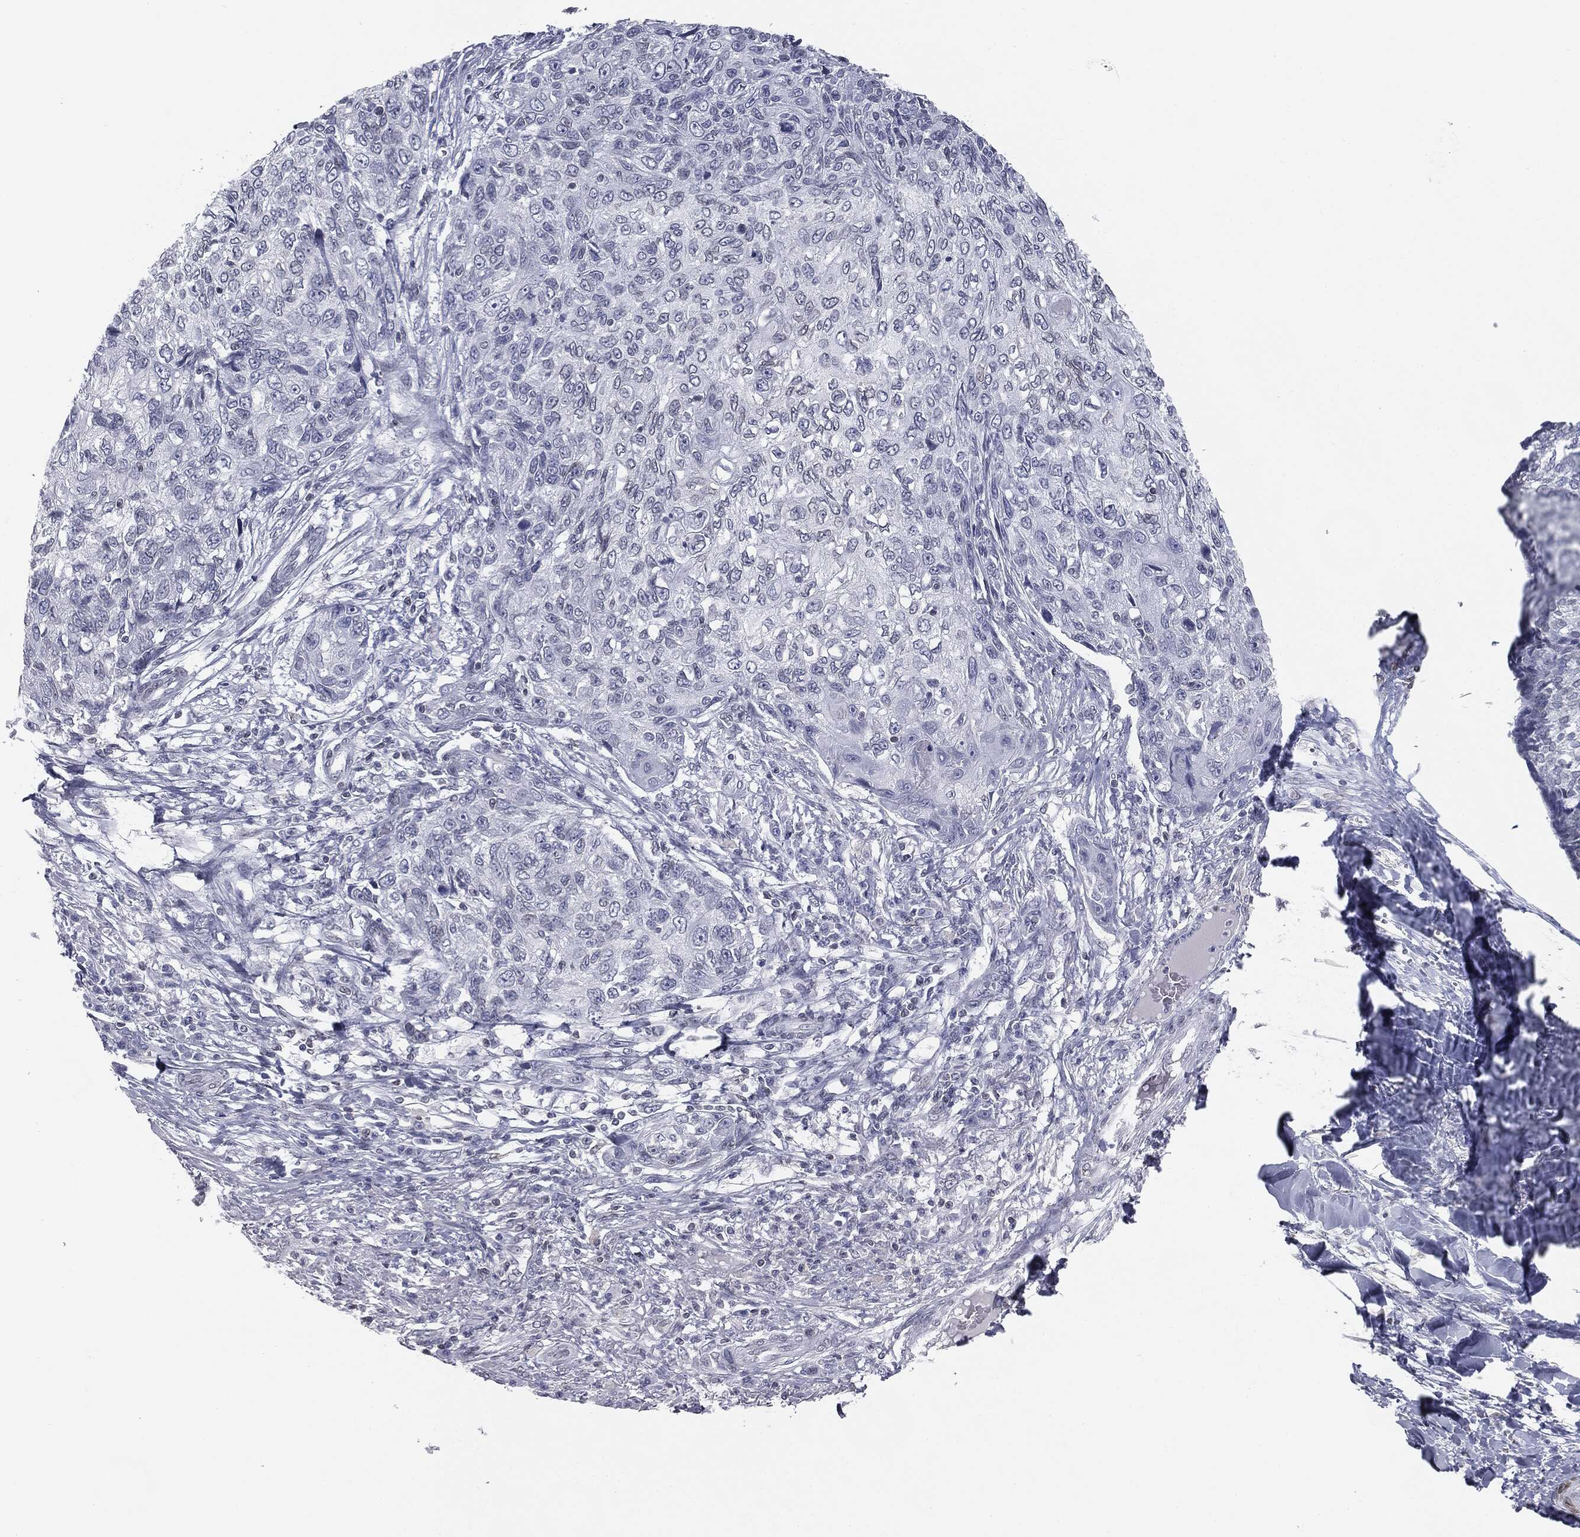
{"staining": {"intensity": "negative", "quantity": "none", "location": "none"}, "tissue": "skin cancer", "cell_type": "Tumor cells", "image_type": "cancer", "snomed": [{"axis": "morphology", "description": "Squamous cell carcinoma, NOS"}, {"axis": "topography", "description": "Skin"}], "caption": "Image shows no significant protein staining in tumor cells of squamous cell carcinoma (skin). (Stains: DAB IHC with hematoxylin counter stain, Microscopy: brightfield microscopy at high magnification).", "gene": "ALDOB", "patient": {"sex": "male", "age": 92}}